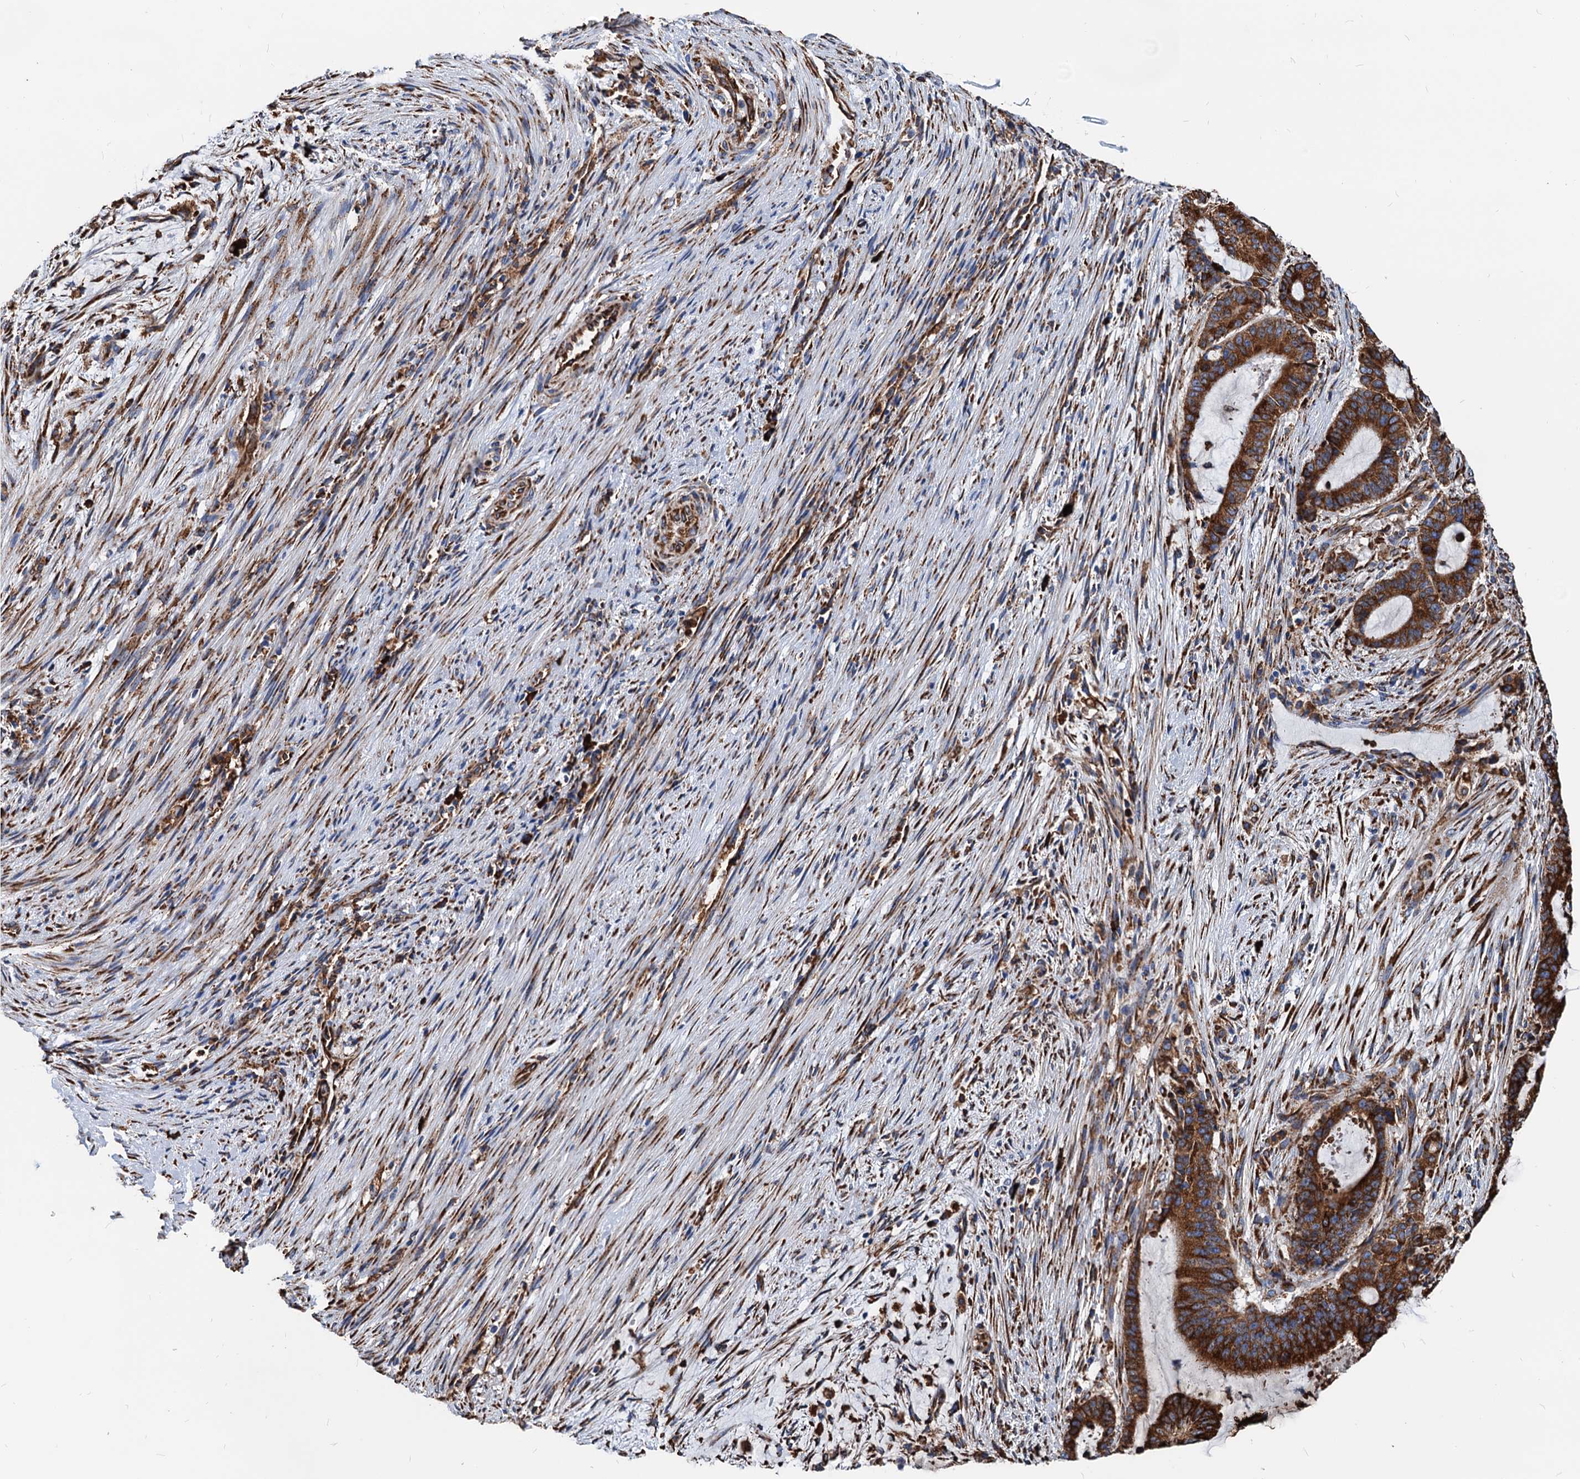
{"staining": {"intensity": "strong", "quantity": ">75%", "location": "cytoplasmic/membranous"}, "tissue": "liver cancer", "cell_type": "Tumor cells", "image_type": "cancer", "snomed": [{"axis": "morphology", "description": "Normal tissue, NOS"}, {"axis": "morphology", "description": "Cholangiocarcinoma"}, {"axis": "topography", "description": "Liver"}, {"axis": "topography", "description": "Peripheral nerve tissue"}], "caption": "Cholangiocarcinoma (liver) tissue demonstrates strong cytoplasmic/membranous staining in about >75% of tumor cells (IHC, brightfield microscopy, high magnification).", "gene": "HSPA5", "patient": {"sex": "female", "age": 73}}